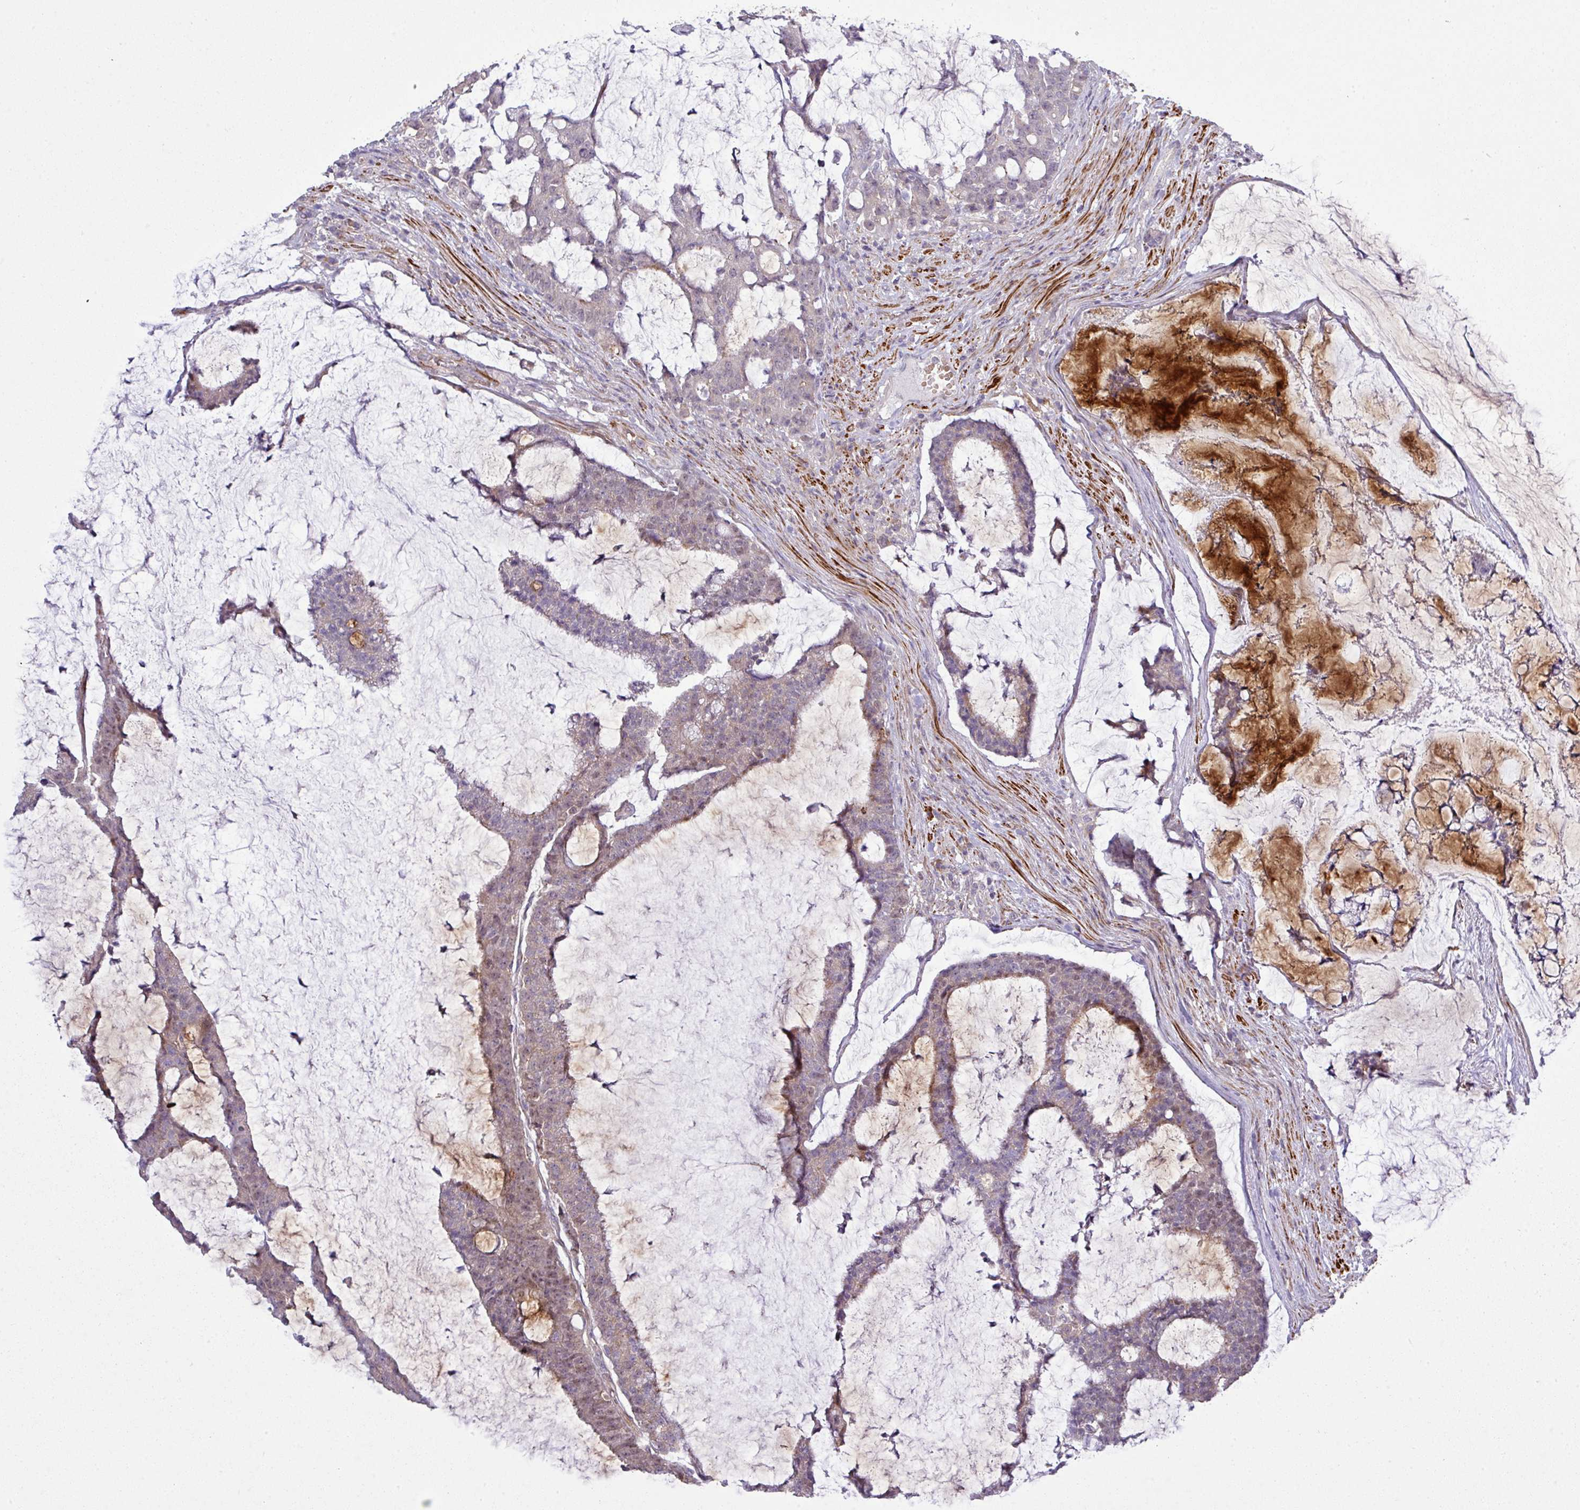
{"staining": {"intensity": "negative", "quantity": "none", "location": "none"}, "tissue": "colorectal cancer", "cell_type": "Tumor cells", "image_type": "cancer", "snomed": [{"axis": "morphology", "description": "Adenocarcinoma, NOS"}, {"axis": "topography", "description": "Colon"}], "caption": "Immunohistochemistry of human colorectal adenocarcinoma shows no positivity in tumor cells. (DAB immunohistochemistry (IHC), high magnification).", "gene": "TPRA1", "patient": {"sex": "female", "age": 84}}